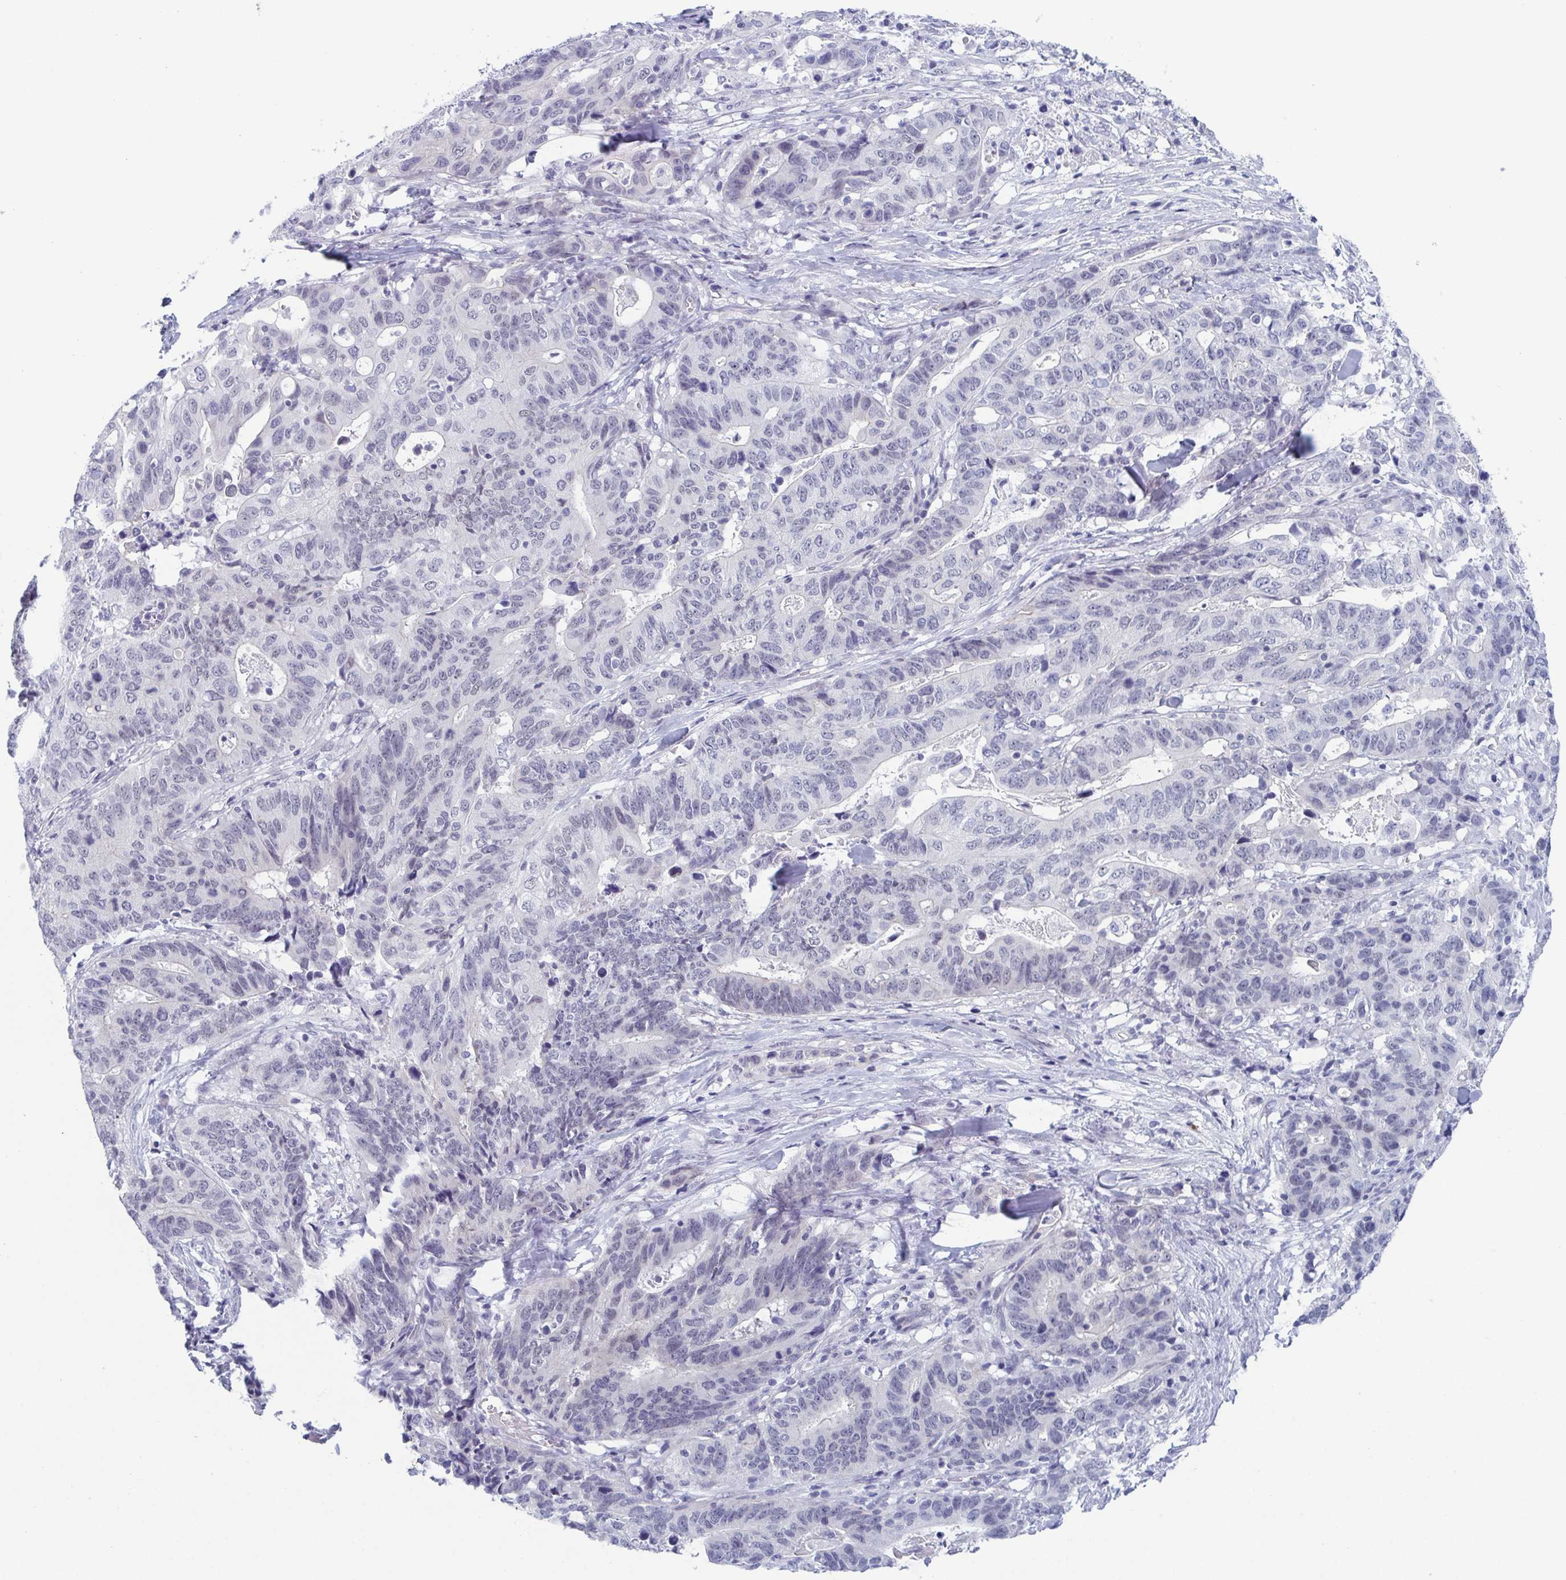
{"staining": {"intensity": "negative", "quantity": "none", "location": "none"}, "tissue": "stomach cancer", "cell_type": "Tumor cells", "image_type": "cancer", "snomed": [{"axis": "morphology", "description": "Adenocarcinoma, NOS"}, {"axis": "topography", "description": "Stomach, upper"}], "caption": "Immunohistochemistry micrograph of neoplastic tissue: adenocarcinoma (stomach) stained with DAB (3,3'-diaminobenzidine) displays no significant protein expression in tumor cells. Brightfield microscopy of immunohistochemistry (IHC) stained with DAB (3,3'-diaminobenzidine) (brown) and hematoxylin (blue), captured at high magnification.", "gene": "ZFP64", "patient": {"sex": "female", "age": 67}}